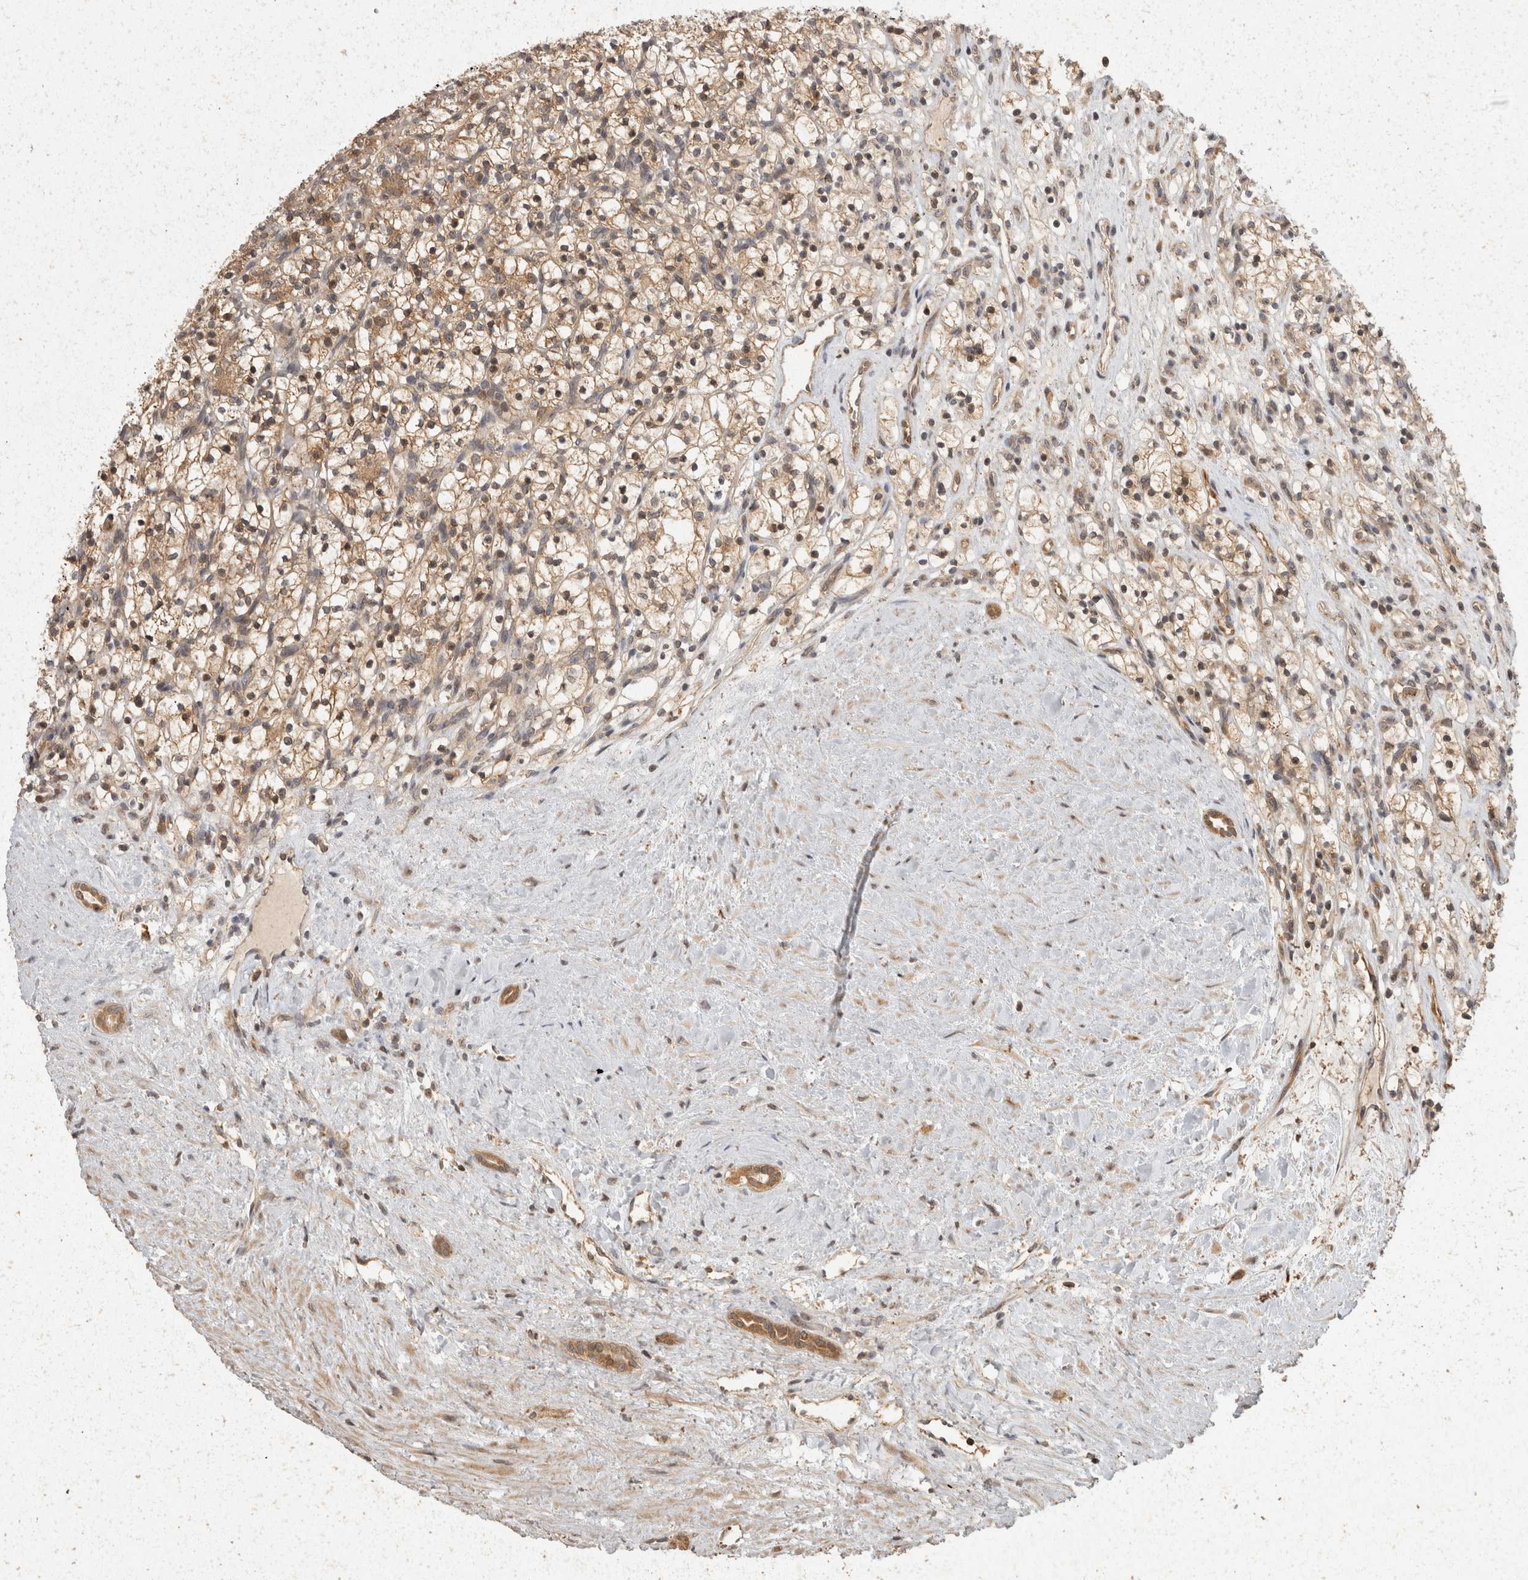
{"staining": {"intensity": "moderate", "quantity": ">75%", "location": "cytoplasmic/membranous"}, "tissue": "renal cancer", "cell_type": "Tumor cells", "image_type": "cancer", "snomed": [{"axis": "morphology", "description": "Adenocarcinoma, NOS"}, {"axis": "topography", "description": "Kidney"}], "caption": "This image demonstrates adenocarcinoma (renal) stained with immunohistochemistry to label a protein in brown. The cytoplasmic/membranous of tumor cells show moderate positivity for the protein. Nuclei are counter-stained blue.", "gene": "ACAT2", "patient": {"sex": "female", "age": 57}}